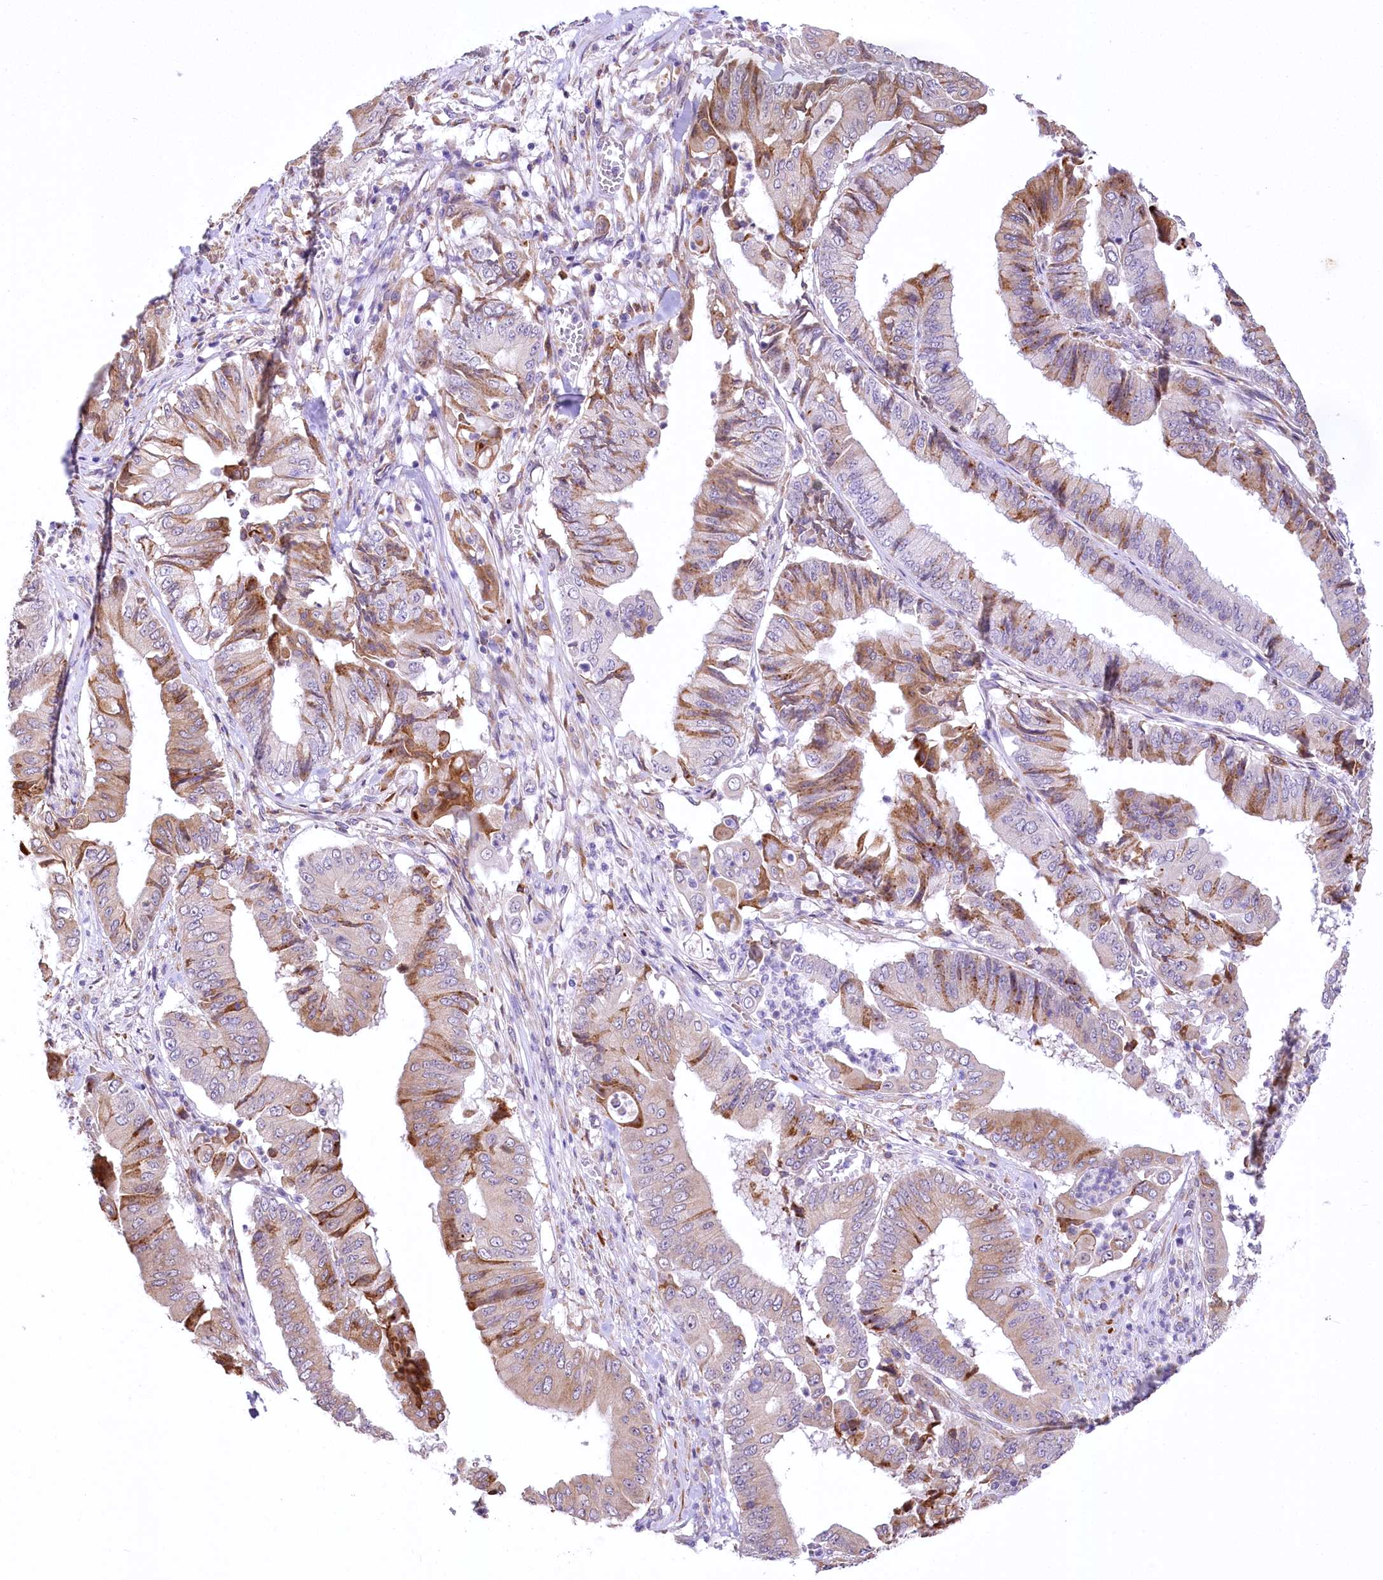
{"staining": {"intensity": "moderate", "quantity": "25%-75%", "location": "cytoplasmic/membranous"}, "tissue": "pancreatic cancer", "cell_type": "Tumor cells", "image_type": "cancer", "snomed": [{"axis": "morphology", "description": "Adenocarcinoma, NOS"}, {"axis": "topography", "description": "Pancreas"}], "caption": "Pancreatic cancer stained for a protein (brown) exhibits moderate cytoplasmic/membranous positive positivity in approximately 25%-75% of tumor cells.", "gene": "NCKAP5", "patient": {"sex": "female", "age": 77}}